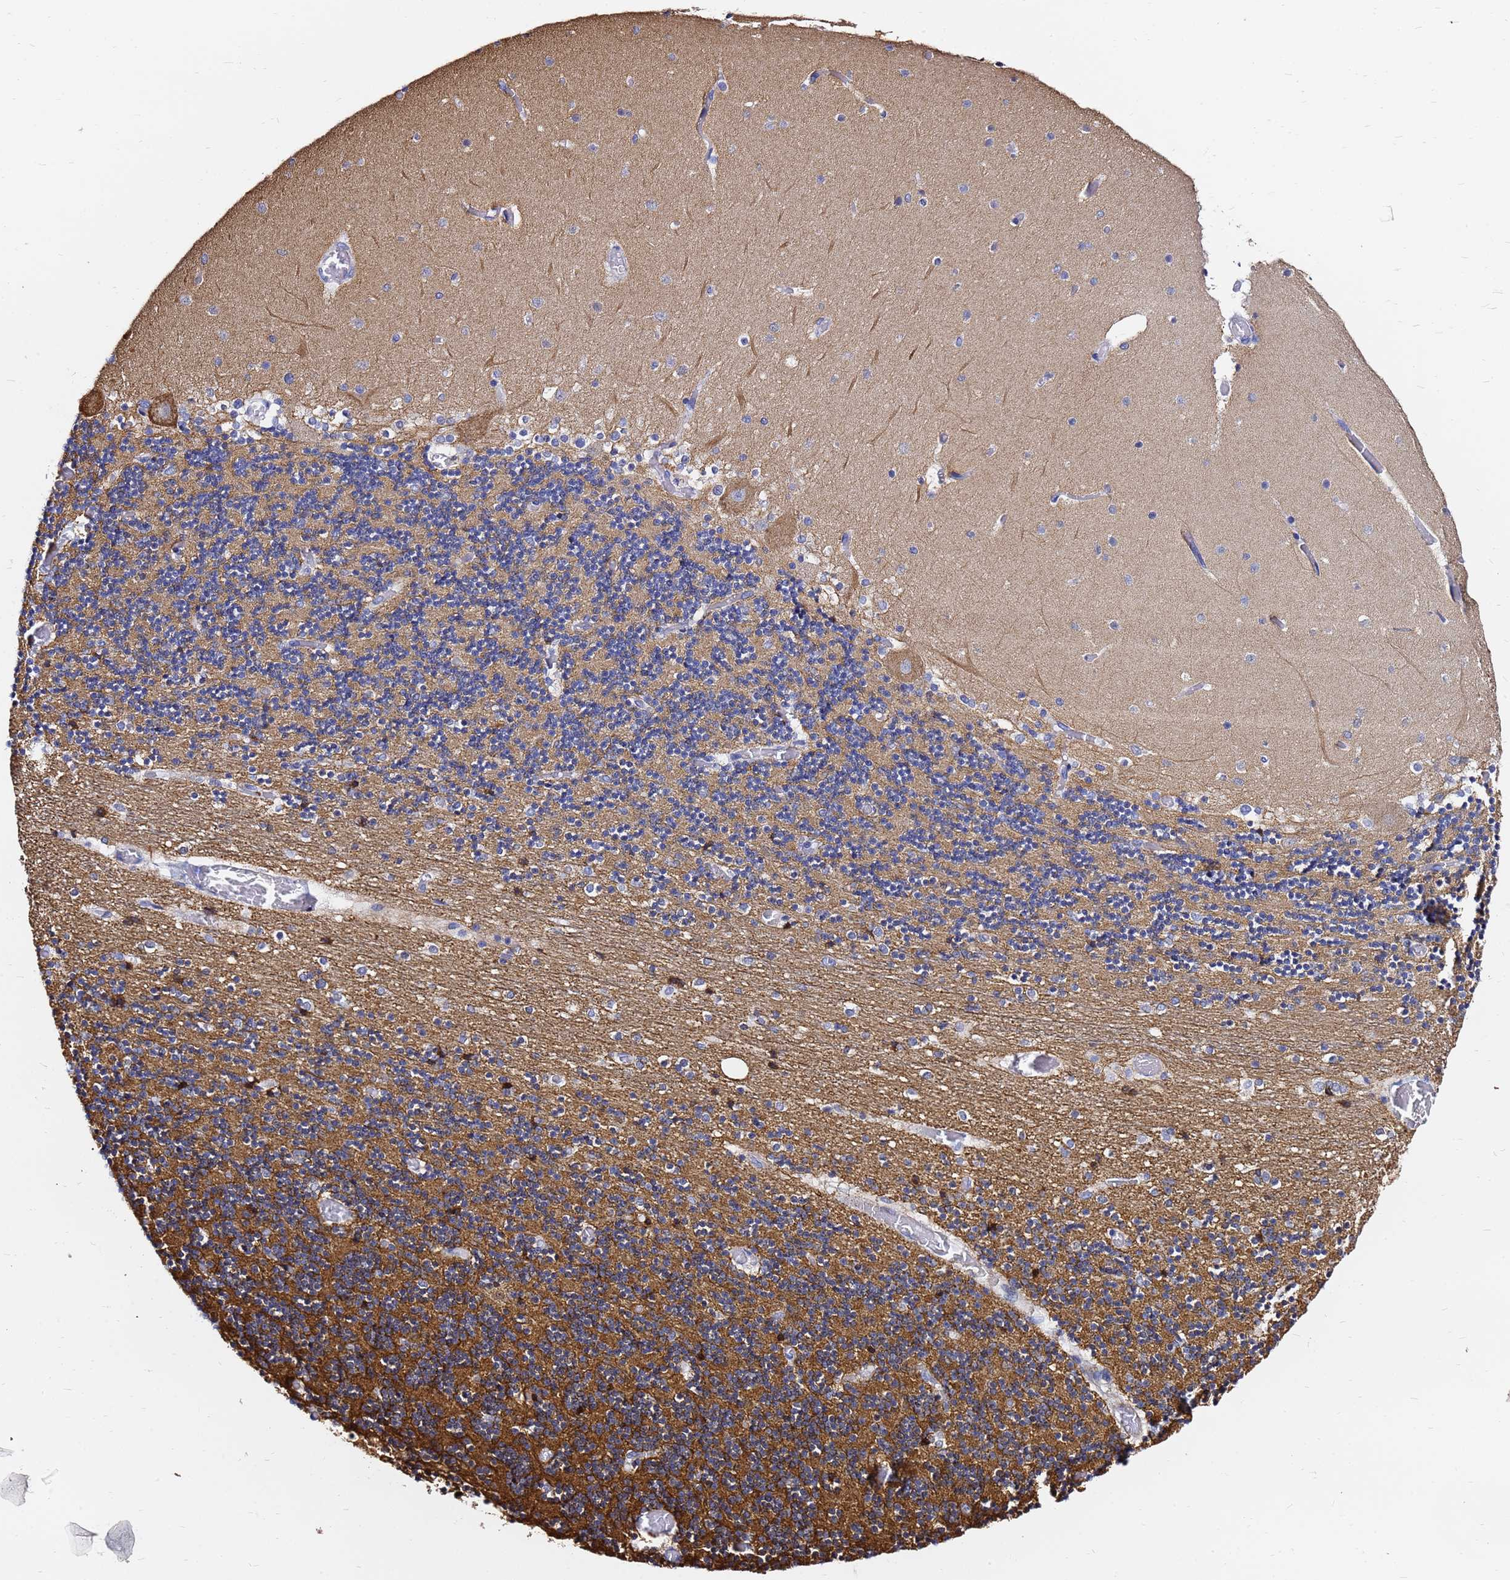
{"staining": {"intensity": "moderate", "quantity": "25%-75%", "location": "cytoplasmic/membranous"}, "tissue": "cerebellum", "cell_type": "Cells in granular layer", "image_type": "normal", "snomed": [{"axis": "morphology", "description": "Normal tissue, NOS"}, {"axis": "topography", "description": "Cerebellum"}], "caption": "About 25%-75% of cells in granular layer in unremarkable human cerebellum exhibit moderate cytoplasmic/membranous protein expression as visualized by brown immunohistochemical staining.", "gene": "TUBA8", "patient": {"sex": "female", "age": 28}}